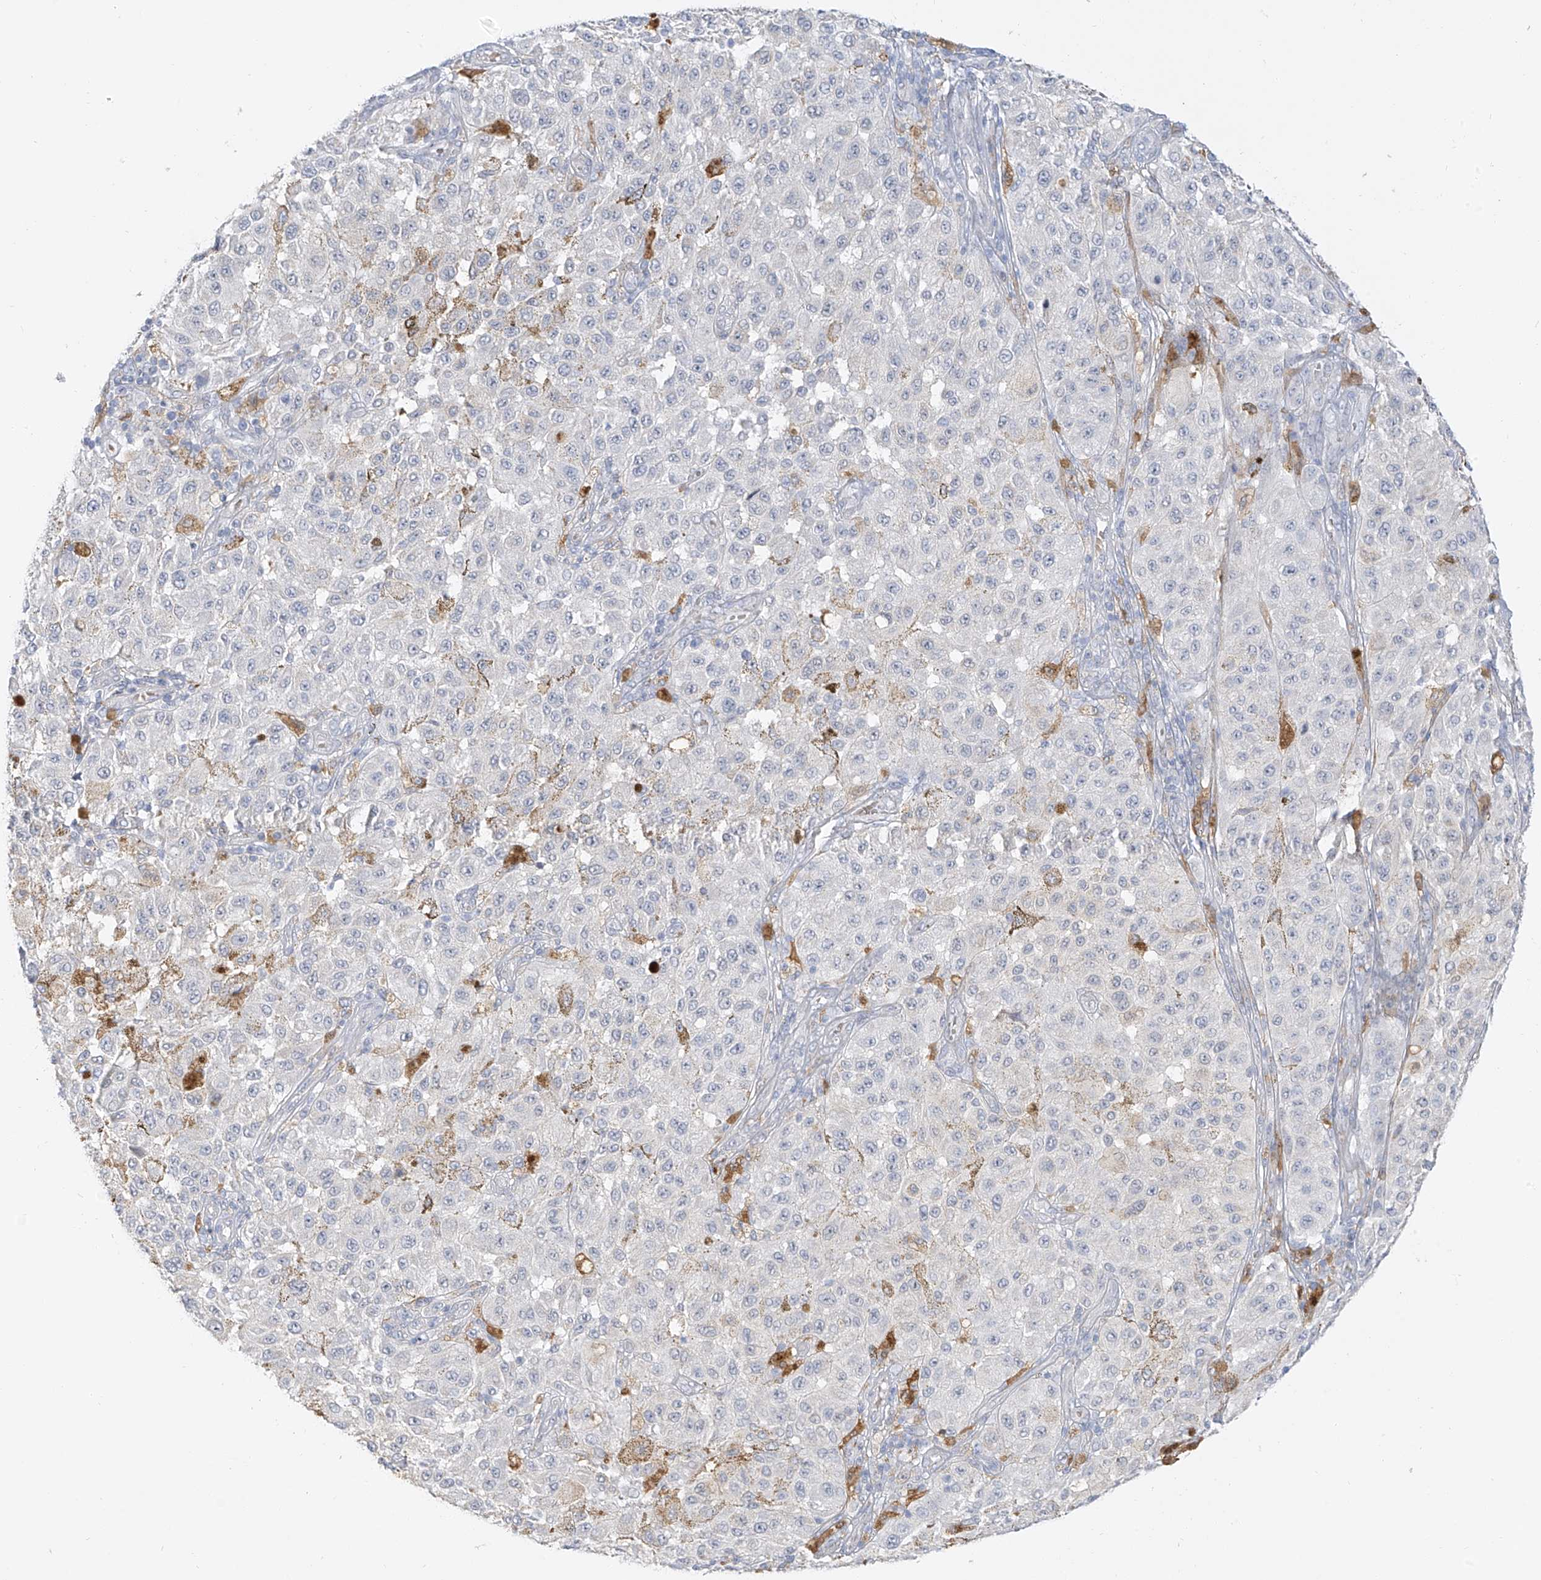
{"staining": {"intensity": "negative", "quantity": "none", "location": "none"}, "tissue": "melanoma", "cell_type": "Tumor cells", "image_type": "cancer", "snomed": [{"axis": "morphology", "description": "Malignant melanoma, NOS"}, {"axis": "topography", "description": "Skin"}], "caption": "Immunohistochemistry (IHC) photomicrograph of neoplastic tissue: melanoma stained with DAB (3,3'-diaminobenzidine) exhibits no significant protein staining in tumor cells.", "gene": "UPK1B", "patient": {"sex": "female", "age": 64}}